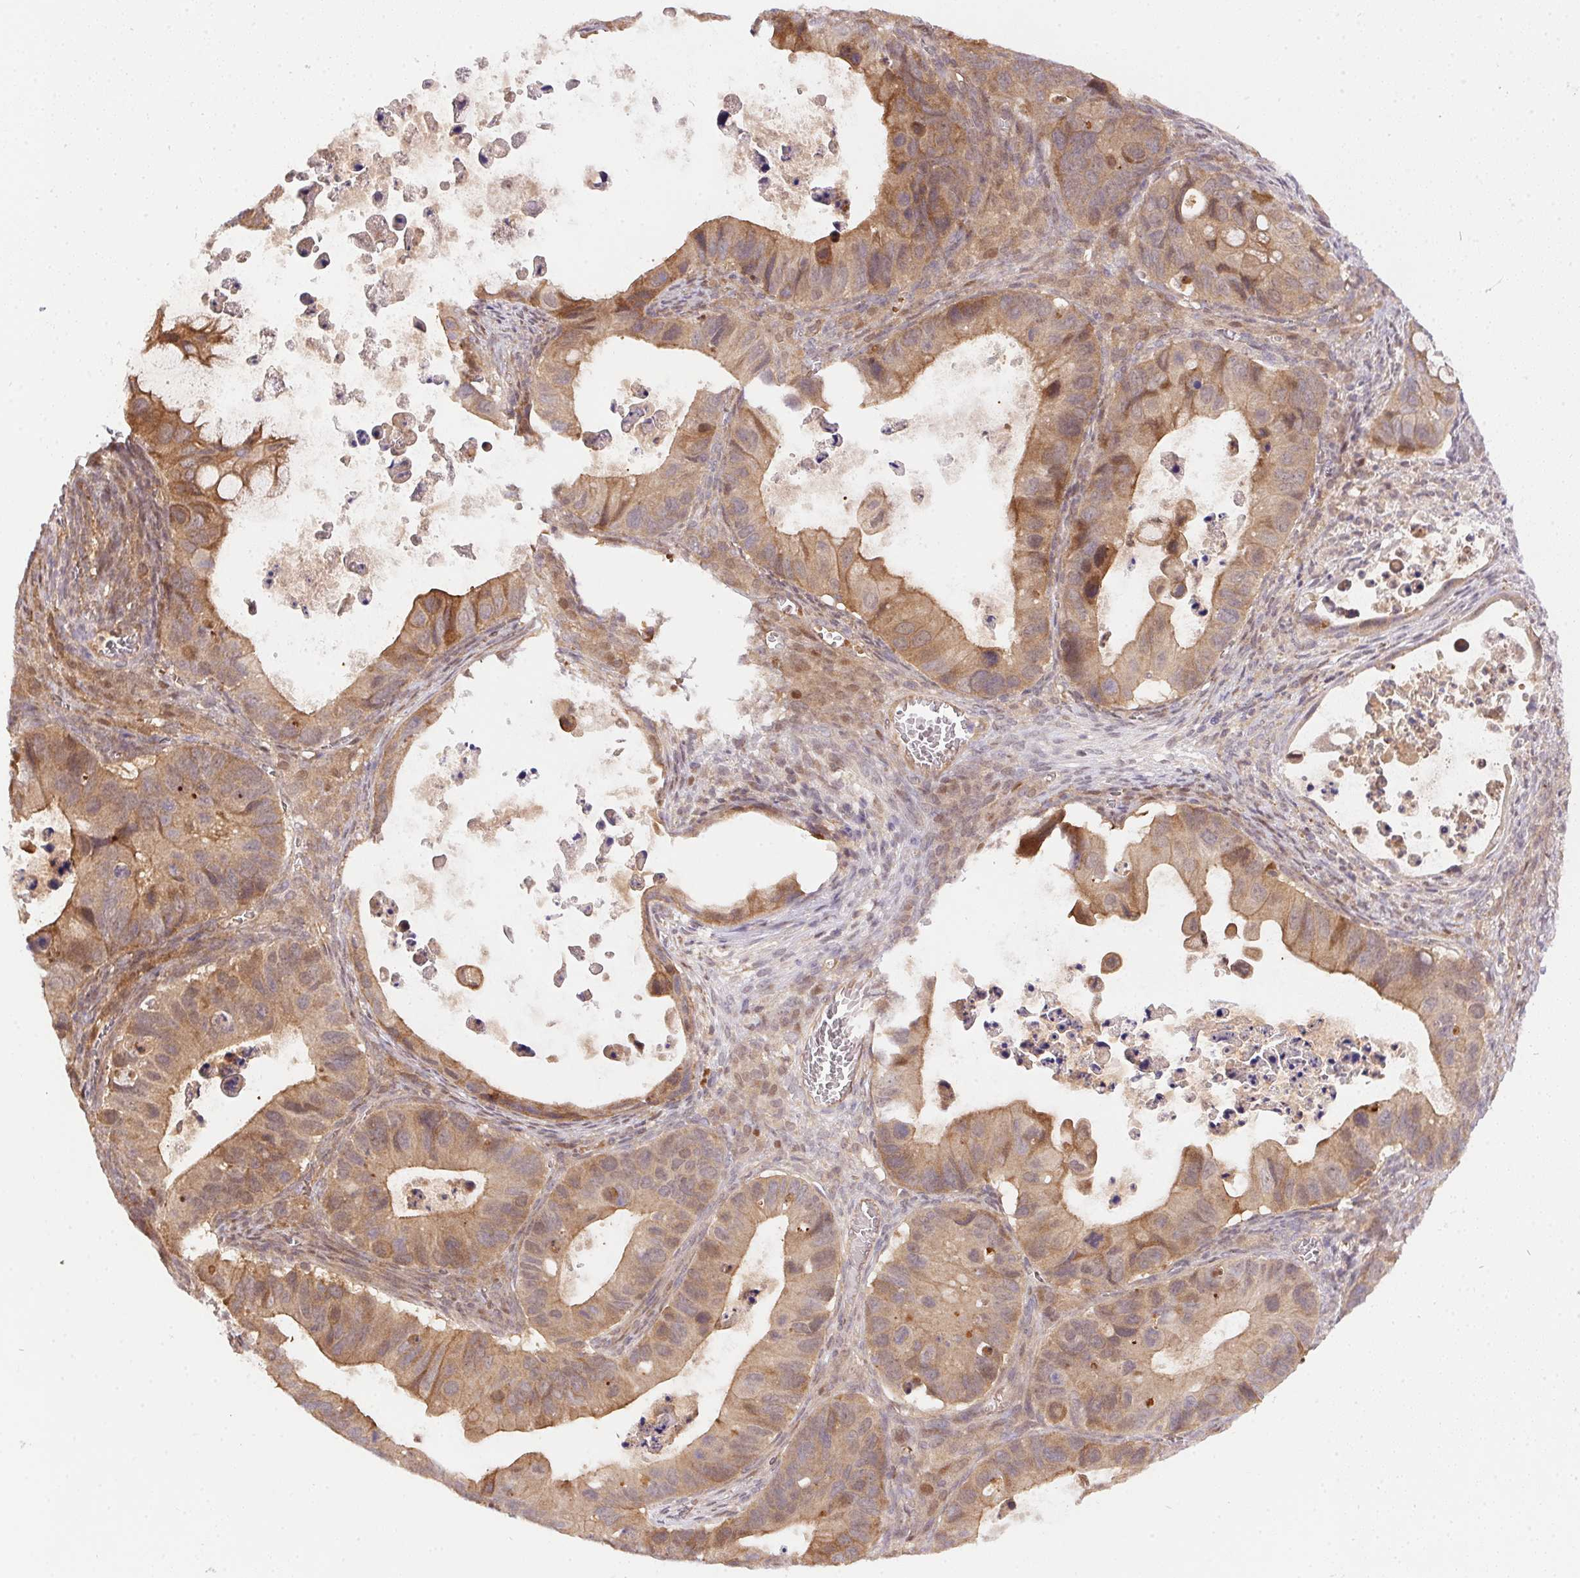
{"staining": {"intensity": "weak", "quantity": ">75%", "location": "cytoplasmic/membranous,nuclear"}, "tissue": "ovarian cancer", "cell_type": "Tumor cells", "image_type": "cancer", "snomed": [{"axis": "morphology", "description": "Cystadenocarcinoma, mucinous, NOS"}, {"axis": "topography", "description": "Ovary"}], "caption": "A brown stain shows weak cytoplasmic/membranous and nuclear positivity of a protein in ovarian mucinous cystadenocarcinoma tumor cells.", "gene": "NUDT16", "patient": {"sex": "female", "age": 64}}